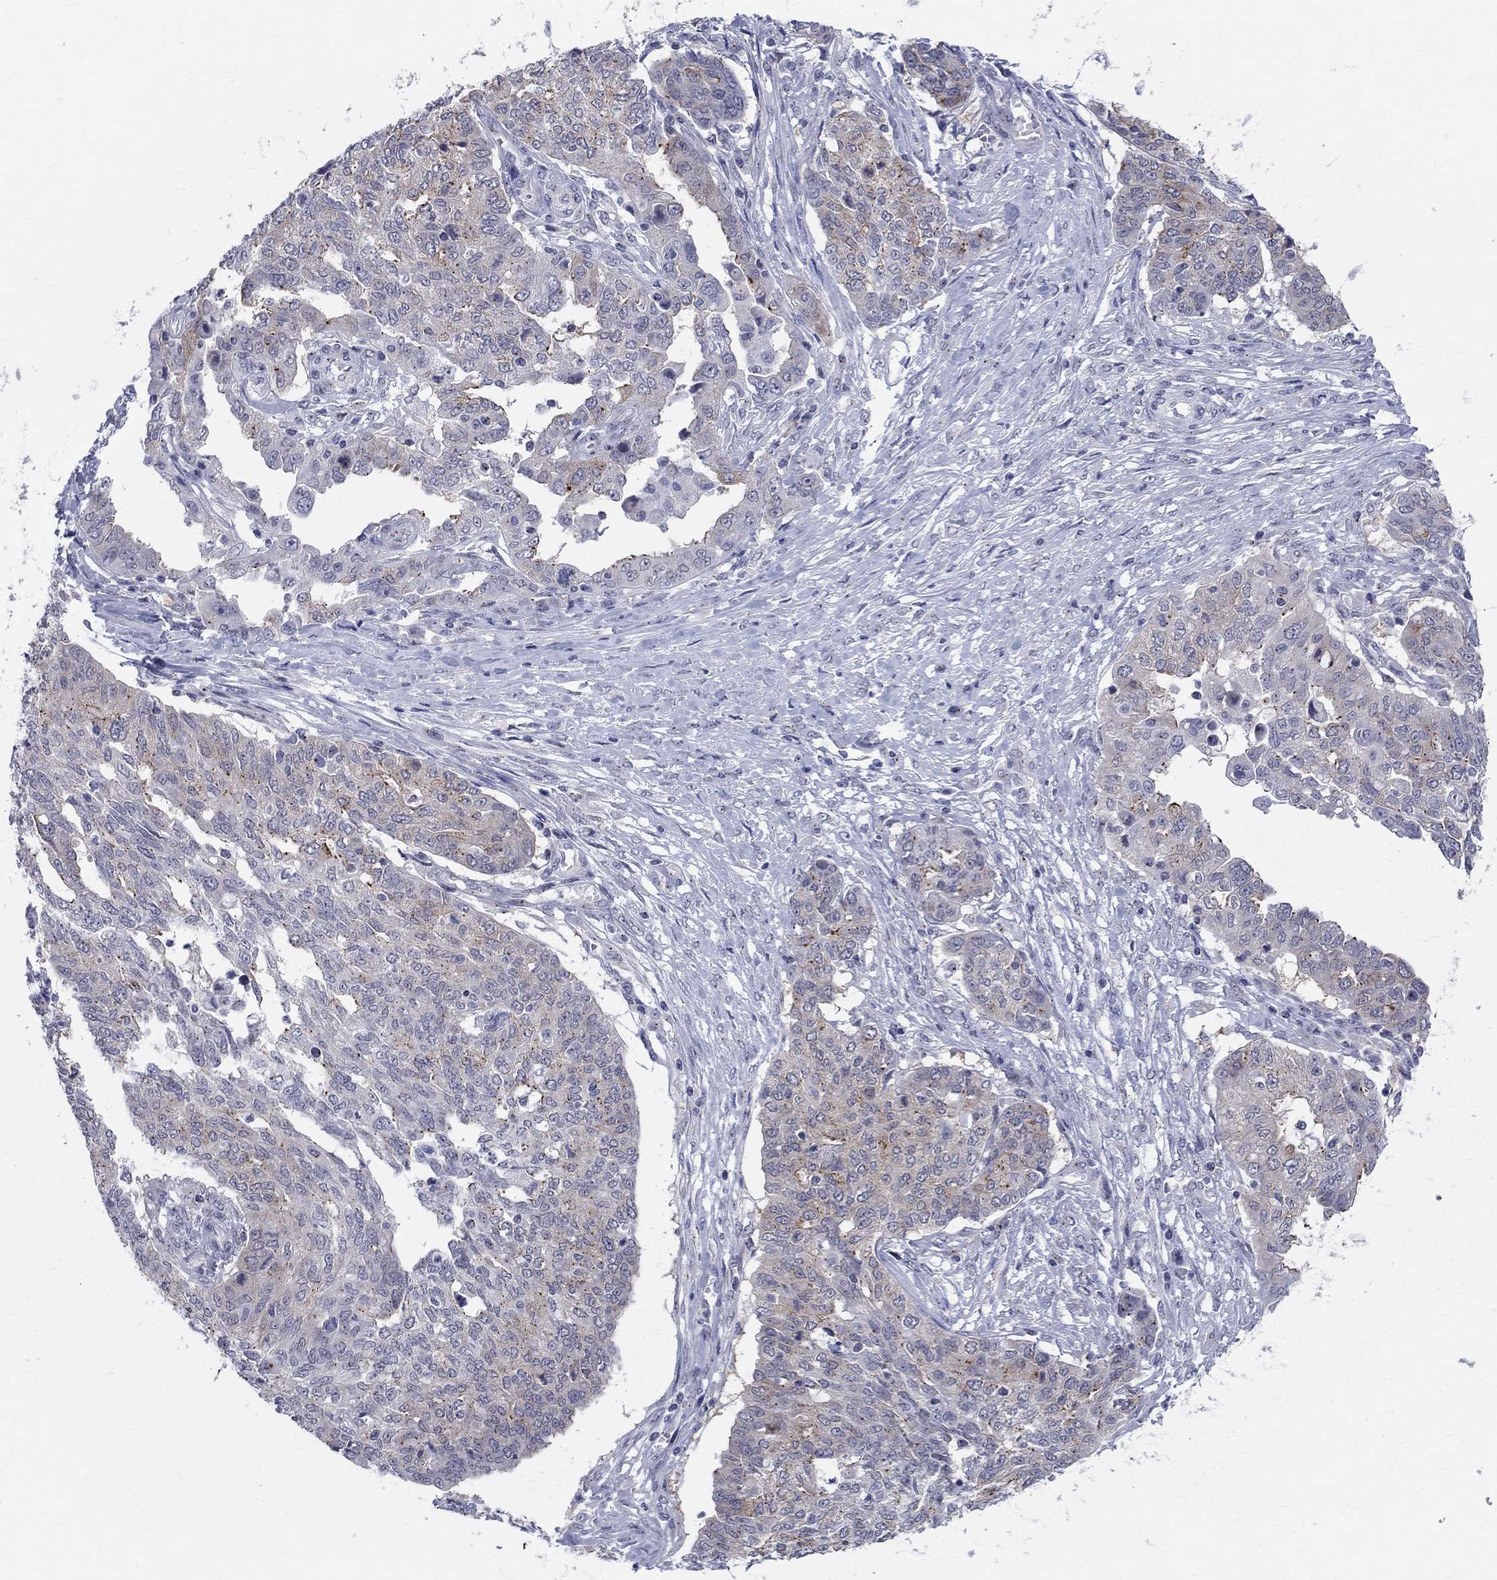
{"staining": {"intensity": "negative", "quantity": "none", "location": "none"}, "tissue": "ovarian cancer", "cell_type": "Tumor cells", "image_type": "cancer", "snomed": [{"axis": "morphology", "description": "Cystadenocarcinoma, serous, NOS"}, {"axis": "topography", "description": "Ovary"}], "caption": "Immunohistochemistry (IHC) micrograph of neoplastic tissue: ovarian cancer stained with DAB reveals no significant protein staining in tumor cells.", "gene": "CEP43", "patient": {"sex": "female", "age": 67}}